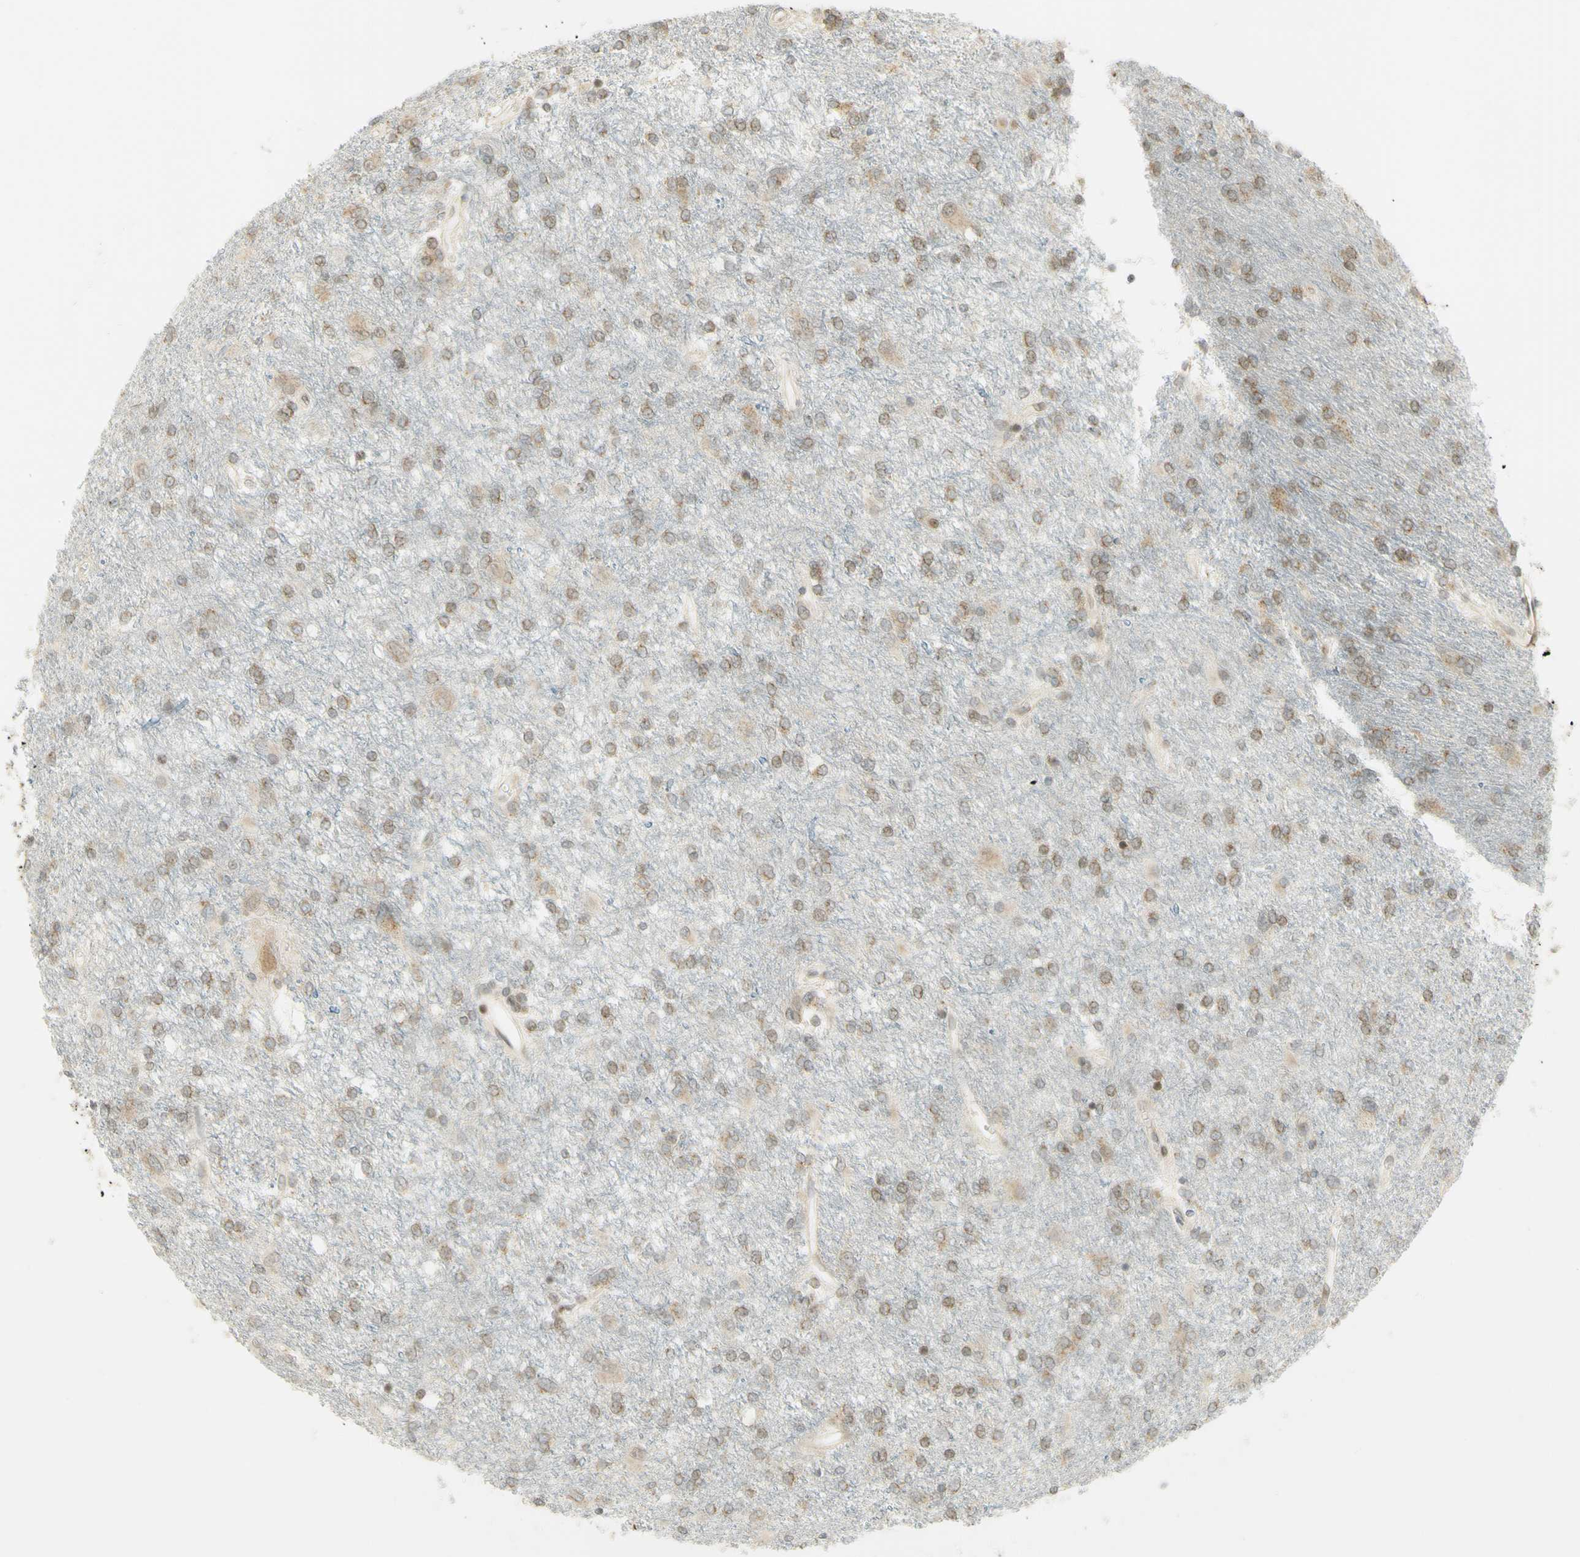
{"staining": {"intensity": "moderate", "quantity": "25%-75%", "location": "cytoplasmic/membranous,nuclear"}, "tissue": "glioma", "cell_type": "Tumor cells", "image_type": "cancer", "snomed": [{"axis": "morphology", "description": "Glioma, malignant, High grade"}, {"axis": "topography", "description": "Brain"}], "caption": "Human glioma stained with a brown dye shows moderate cytoplasmic/membranous and nuclear positive expression in approximately 25%-75% of tumor cells.", "gene": "KIF11", "patient": {"sex": "female", "age": 59}}